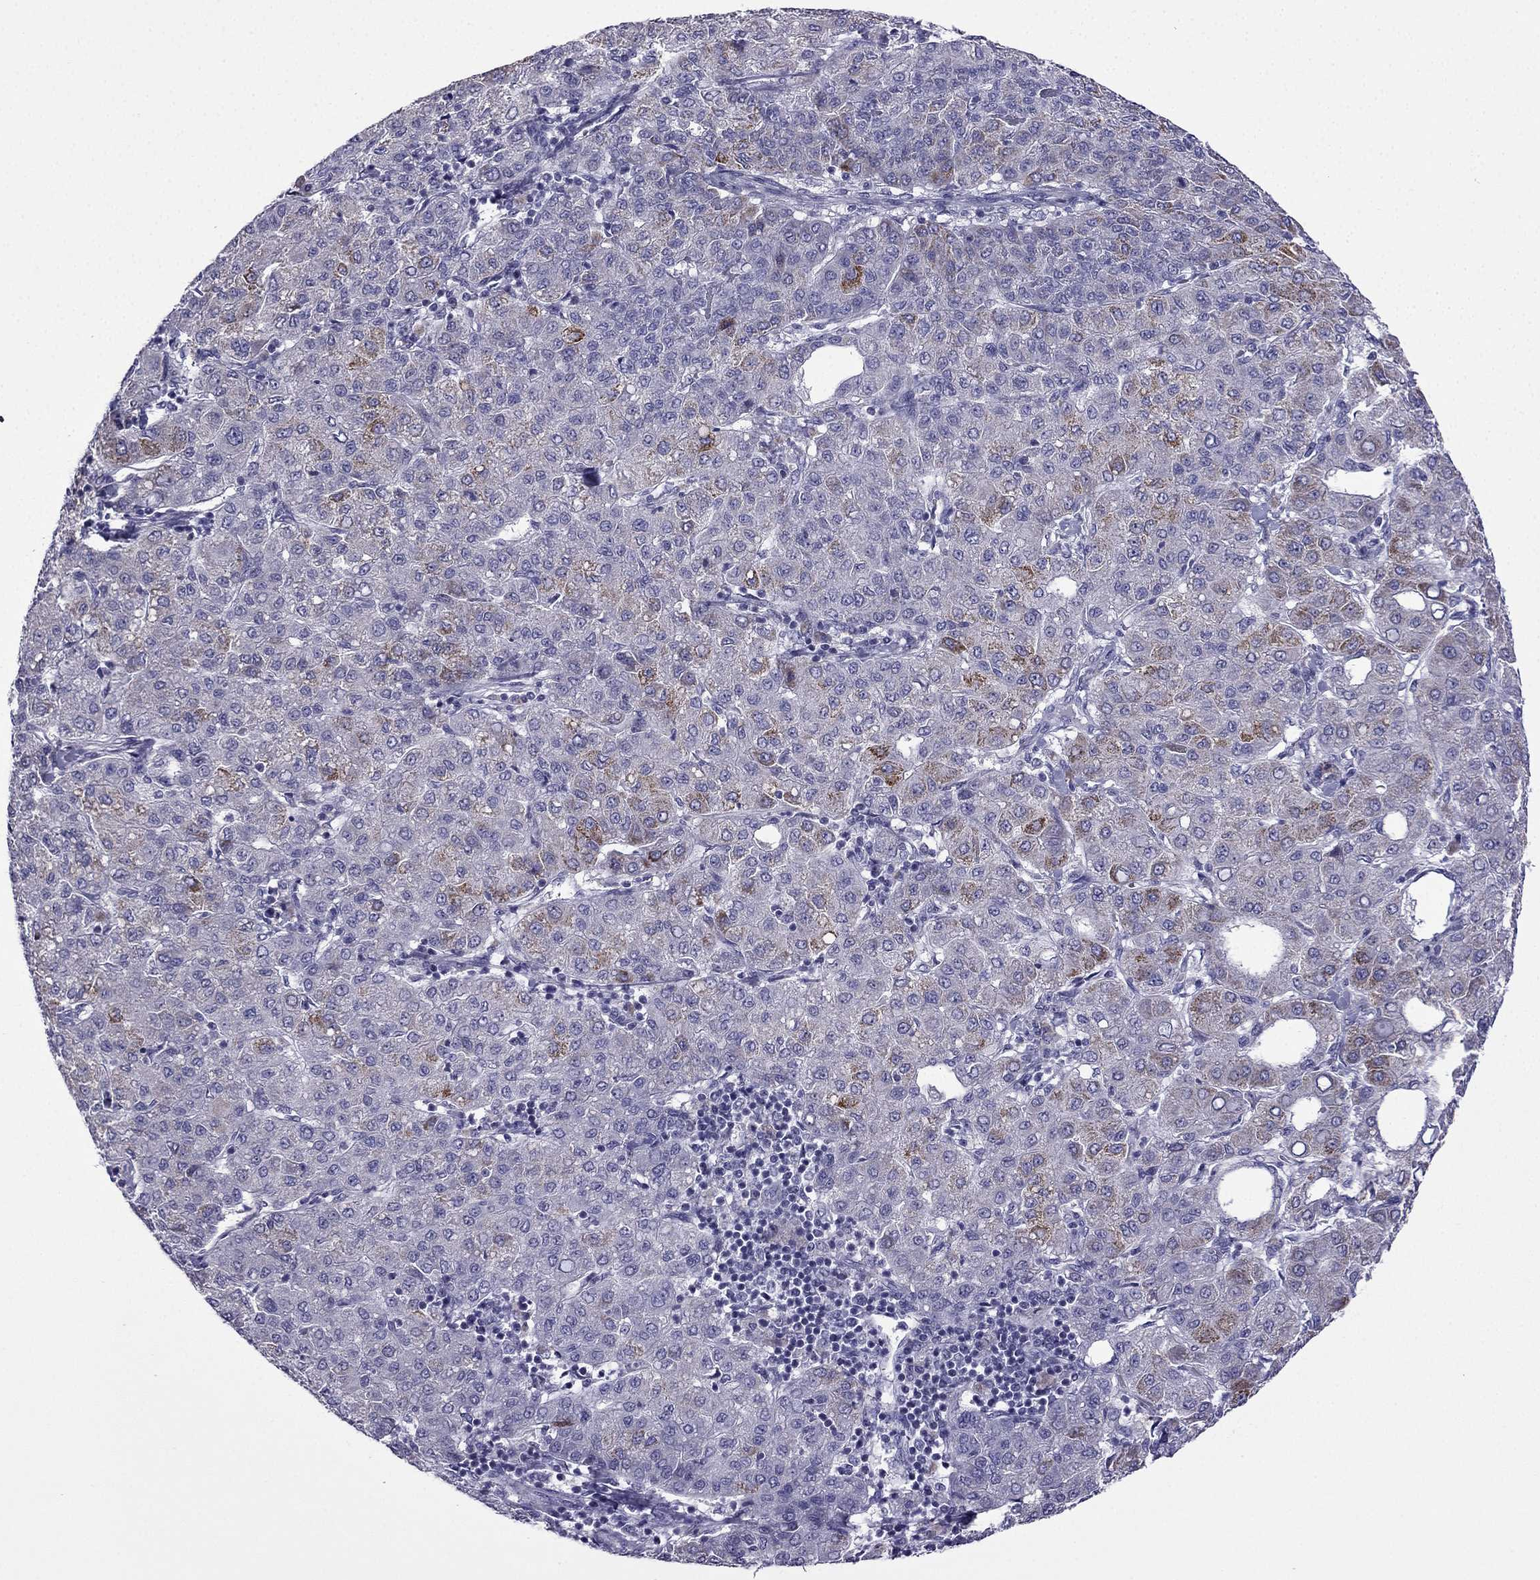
{"staining": {"intensity": "moderate", "quantity": "<25%", "location": "cytoplasmic/membranous"}, "tissue": "liver cancer", "cell_type": "Tumor cells", "image_type": "cancer", "snomed": [{"axis": "morphology", "description": "Carcinoma, Hepatocellular, NOS"}, {"axis": "topography", "description": "Liver"}], "caption": "Liver cancer (hepatocellular carcinoma) tissue reveals moderate cytoplasmic/membranous expression in about <25% of tumor cells, visualized by immunohistochemistry.", "gene": "POM121L12", "patient": {"sex": "male", "age": 65}}